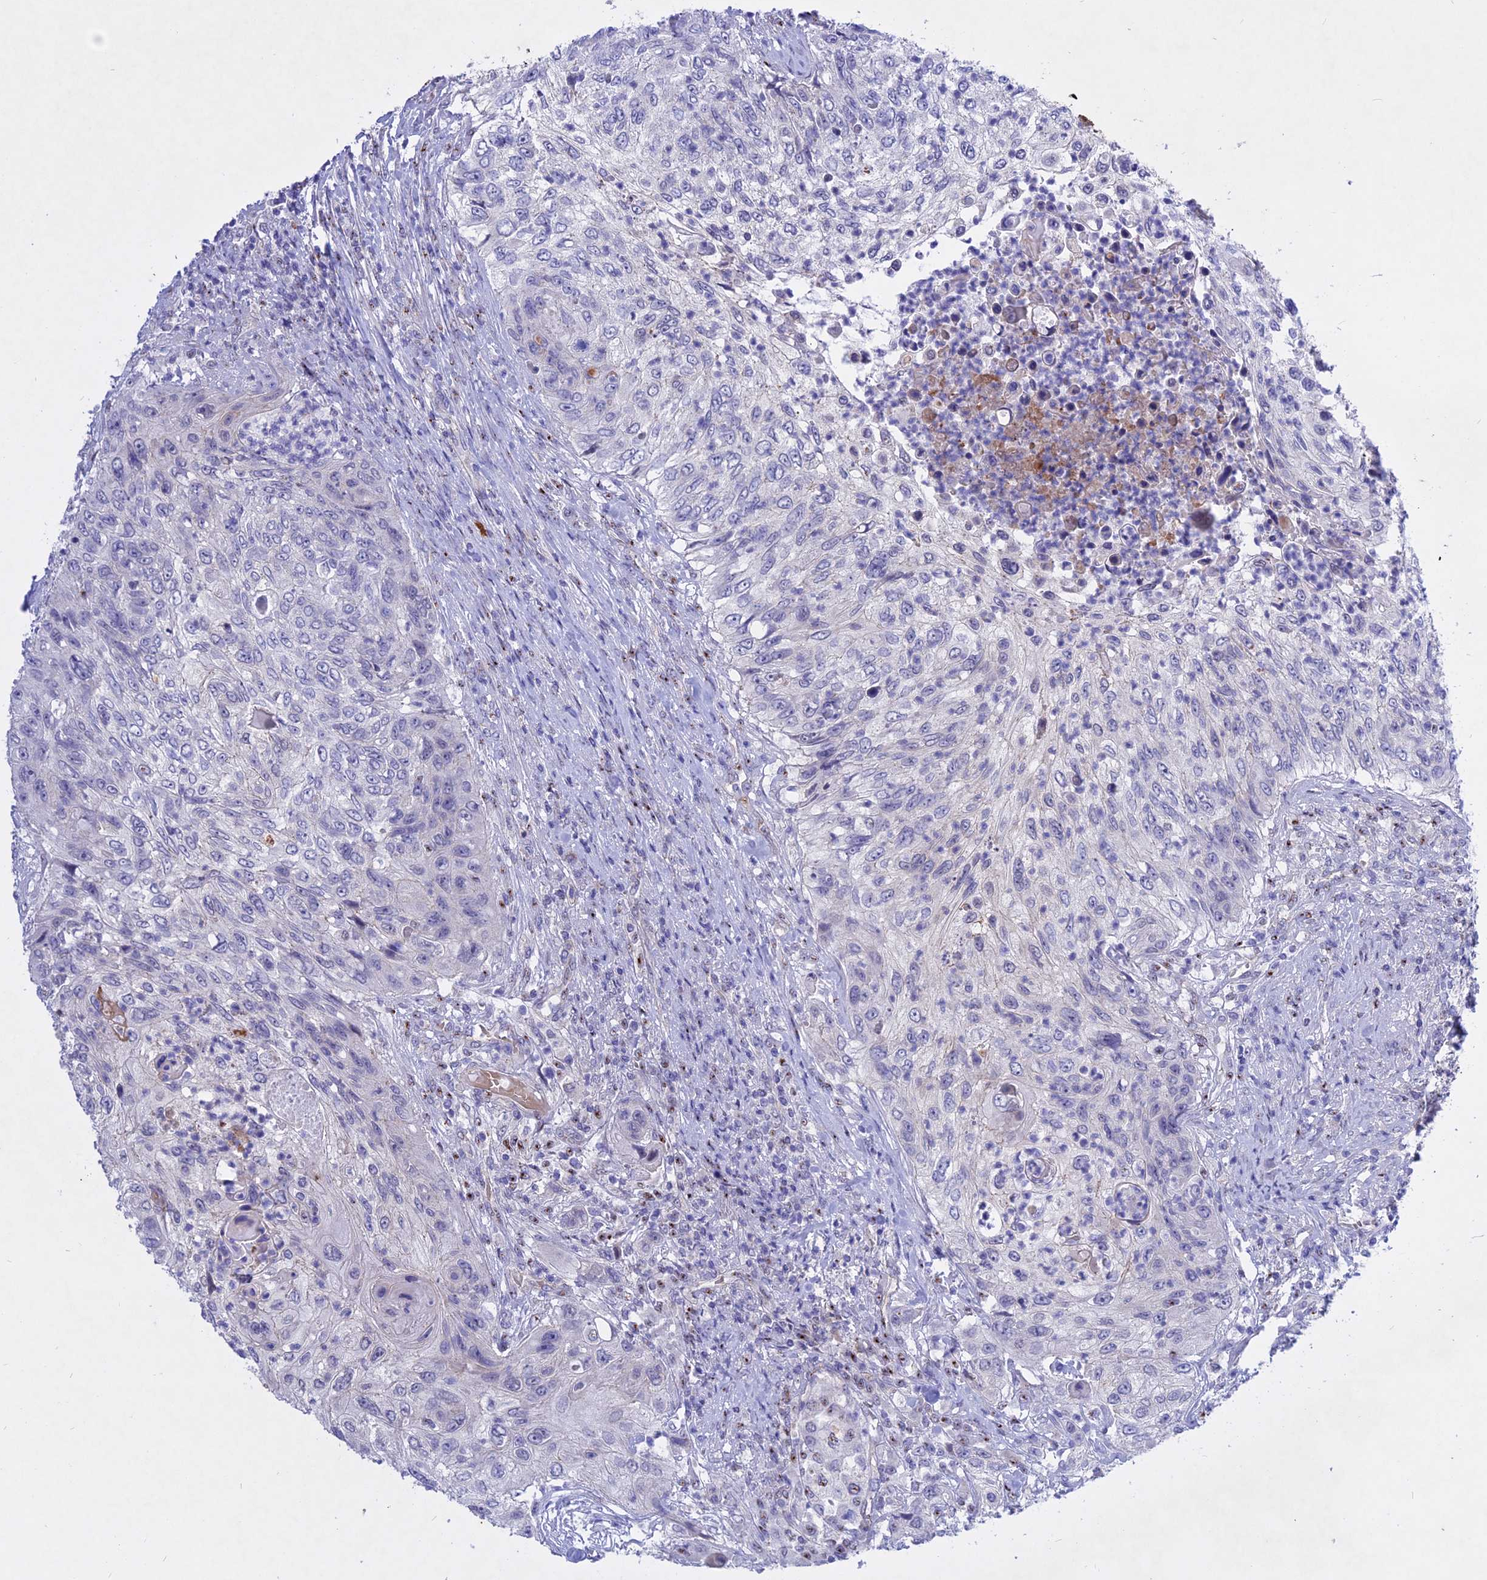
{"staining": {"intensity": "negative", "quantity": "none", "location": "none"}, "tissue": "urothelial cancer", "cell_type": "Tumor cells", "image_type": "cancer", "snomed": [{"axis": "morphology", "description": "Urothelial carcinoma, High grade"}, {"axis": "topography", "description": "Urinary bladder"}], "caption": "There is no significant positivity in tumor cells of urothelial cancer.", "gene": "GK5", "patient": {"sex": "female", "age": 60}}